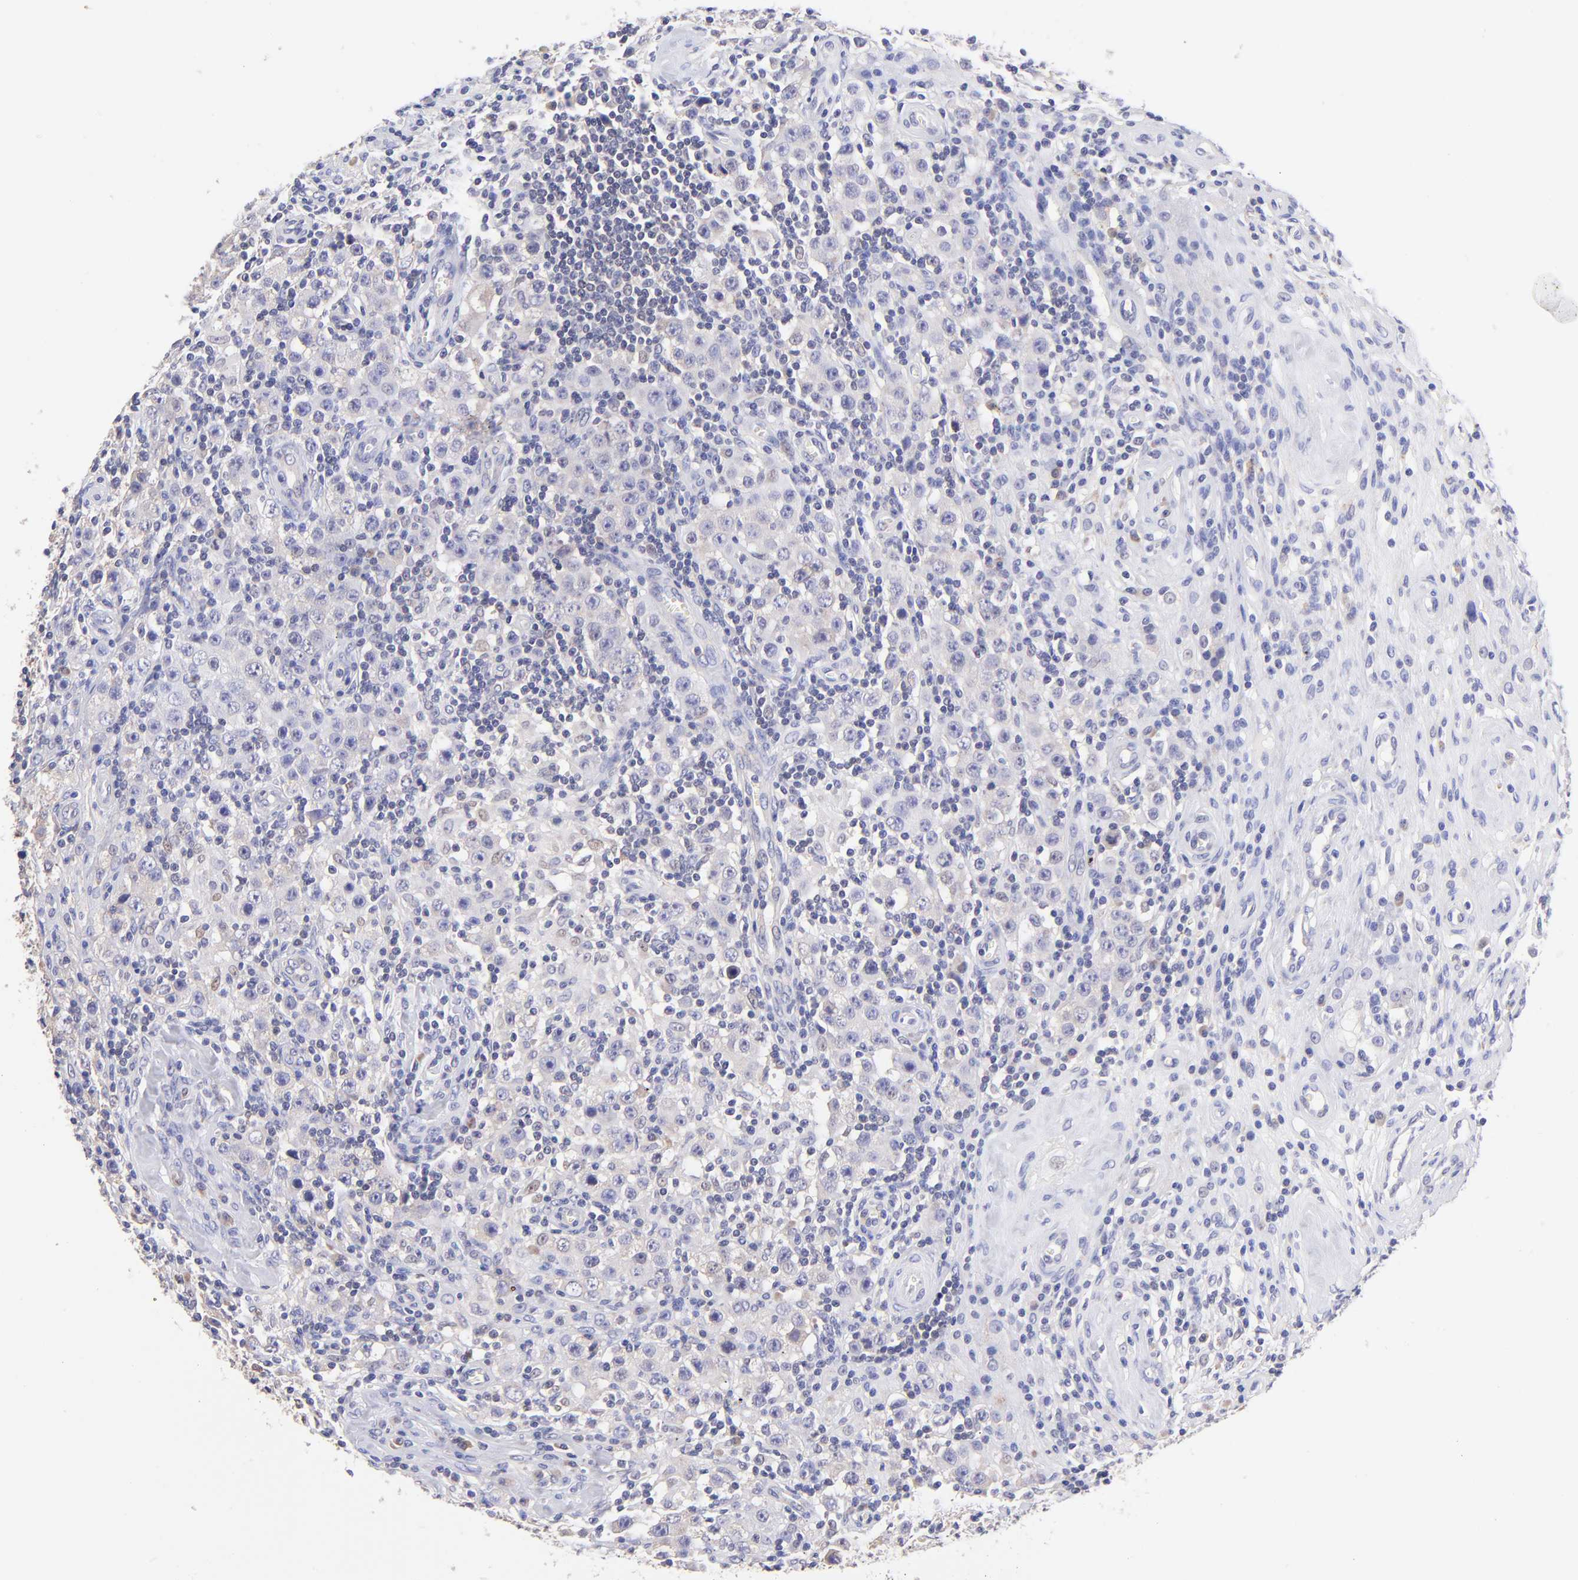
{"staining": {"intensity": "weak", "quantity": "<25%", "location": "cytoplasmic/membranous"}, "tissue": "testis cancer", "cell_type": "Tumor cells", "image_type": "cancer", "snomed": [{"axis": "morphology", "description": "Seminoma, NOS"}, {"axis": "topography", "description": "Testis"}], "caption": "Immunohistochemistry histopathology image of neoplastic tissue: testis cancer (seminoma) stained with DAB (3,3'-diaminobenzidine) shows no significant protein positivity in tumor cells. (DAB (3,3'-diaminobenzidine) immunohistochemistry (IHC), high magnification).", "gene": "RPL11", "patient": {"sex": "male", "age": 32}}